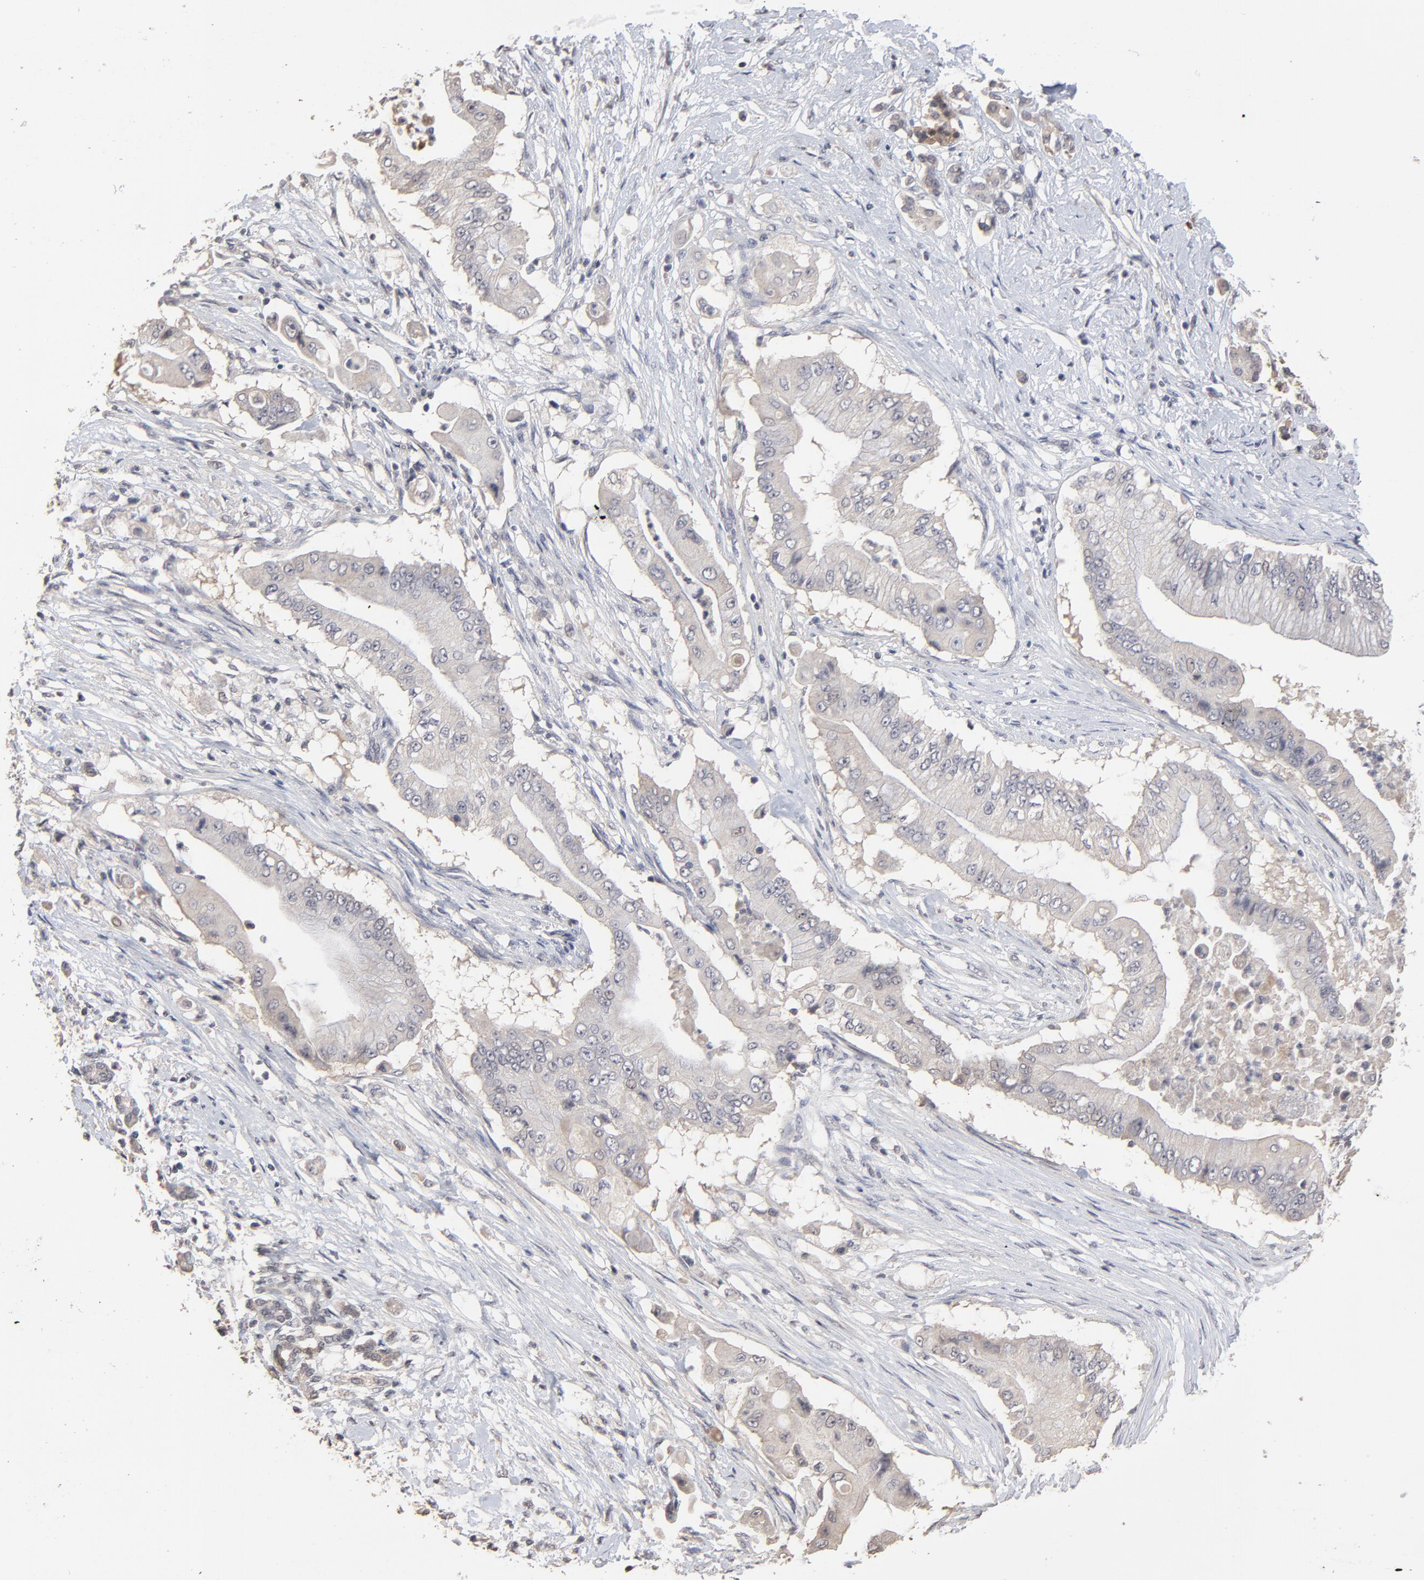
{"staining": {"intensity": "negative", "quantity": "none", "location": "none"}, "tissue": "pancreatic cancer", "cell_type": "Tumor cells", "image_type": "cancer", "snomed": [{"axis": "morphology", "description": "Adenocarcinoma, NOS"}, {"axis": "topography", "description": "Pancreas"}], "caption": "This histopathology image is of adenocarcinoma (pancreatic) stained with immunohistochemistry to label a protein in brown with the nuclei are counter-stained blue. There is no staining in tumor cells.", "gene": "VPREB3", "patient": {"sex": "male", "age": 62}}